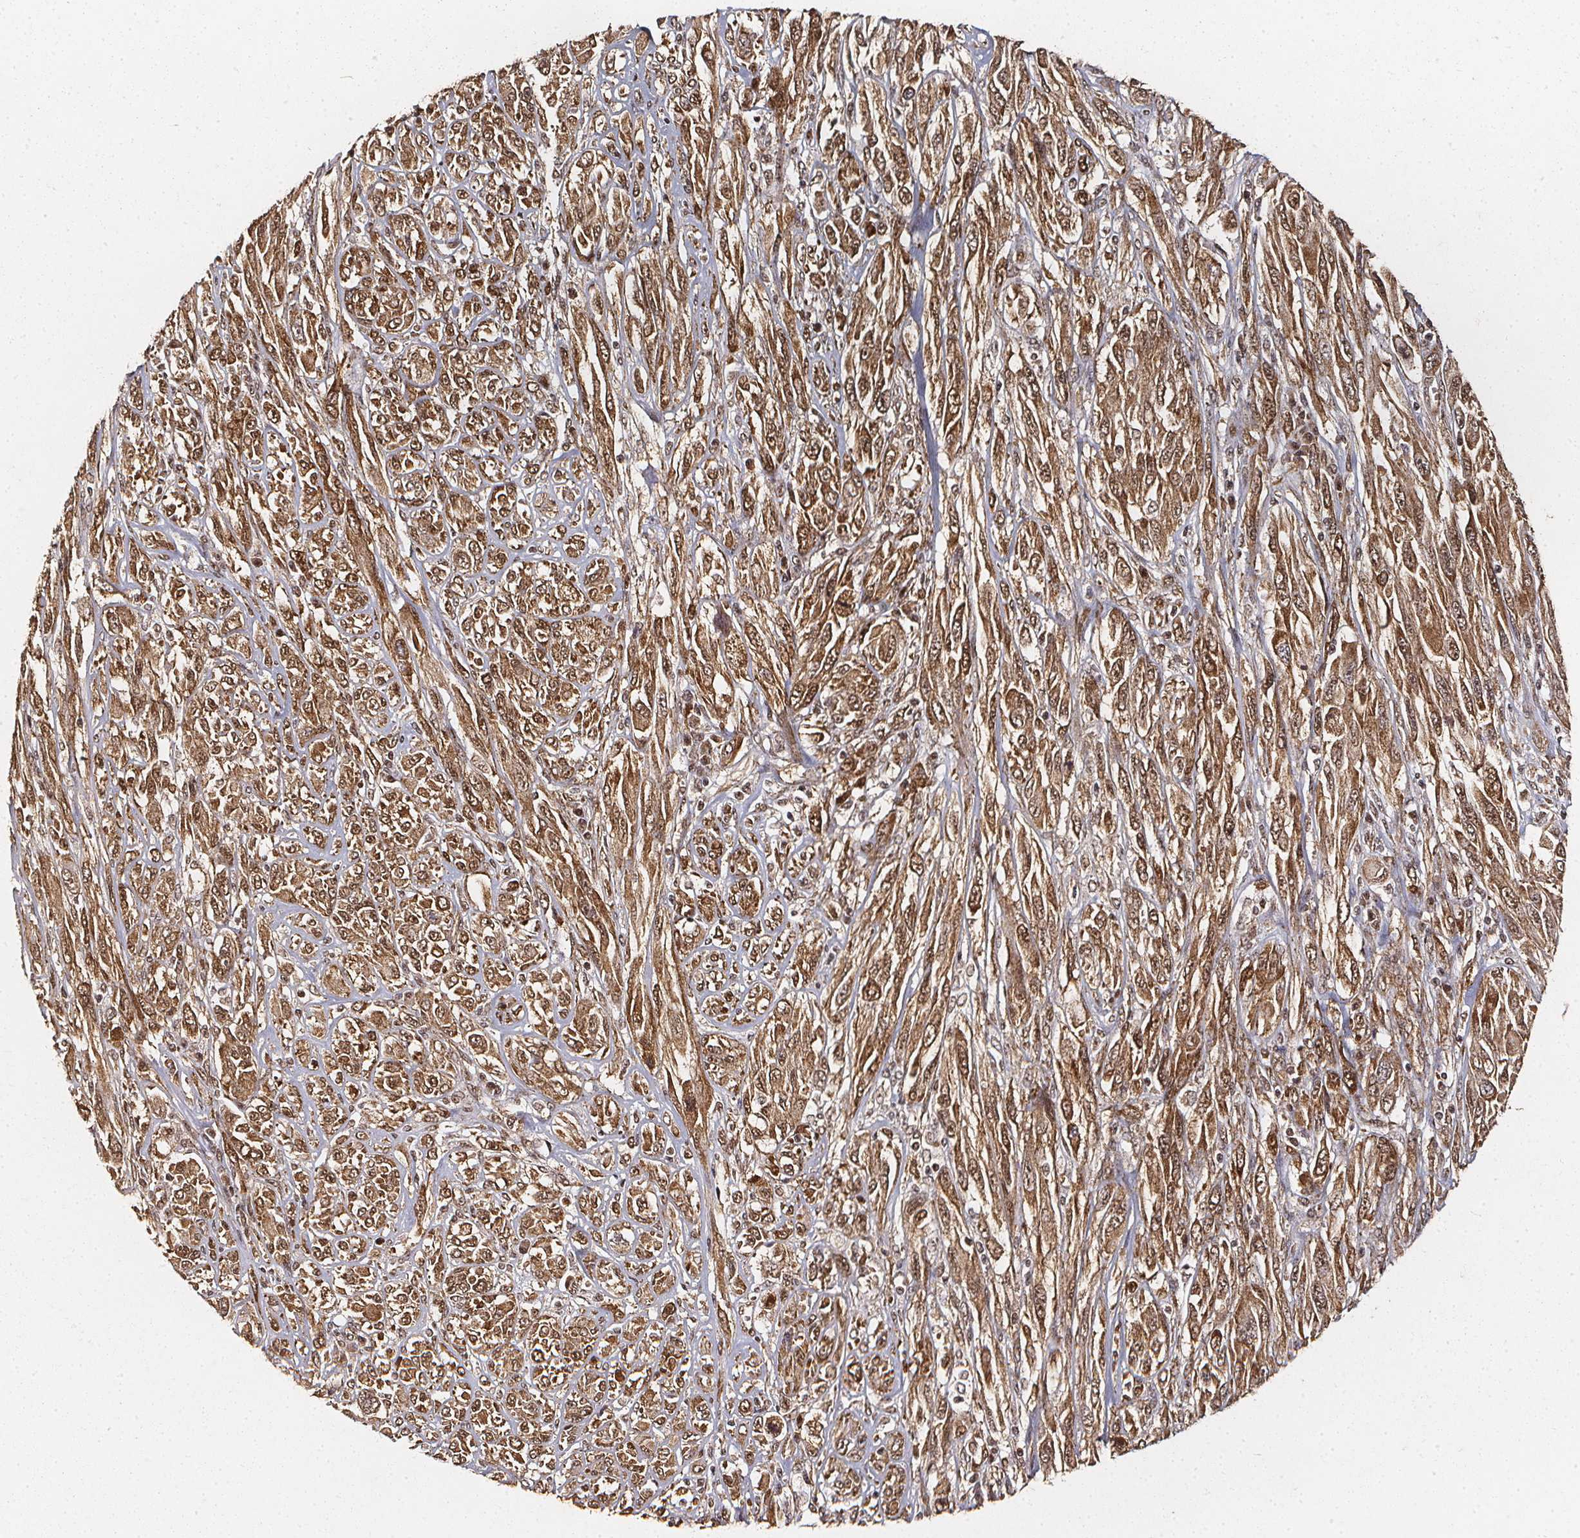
{"staining": {"intensity": "moderate", "quantity": ">75%", "location": "cytoplasmic/membranous,nuclear"}, "tissue": "melanoma", "cell_type": "Tumor cells", "image_type": "cancer", "snomed": [{"axis": "morphology", "description": "Malignant melanoma, NOS"}, {"axis": "topography", "description": "Skin"}], "caption": "Immunohistochemistry (DAB) staining of human malignant melanoma exhibits moderate cytoplasmic/membranous and nuclear protein staining in about >75% of tumor cells. Using DAB (brown) and hematoxylin (blue) stains, captured at high magnification using brightfield microscopy.", "gene": "SMN1", "patient": {"sex": "female", "age": 91}}